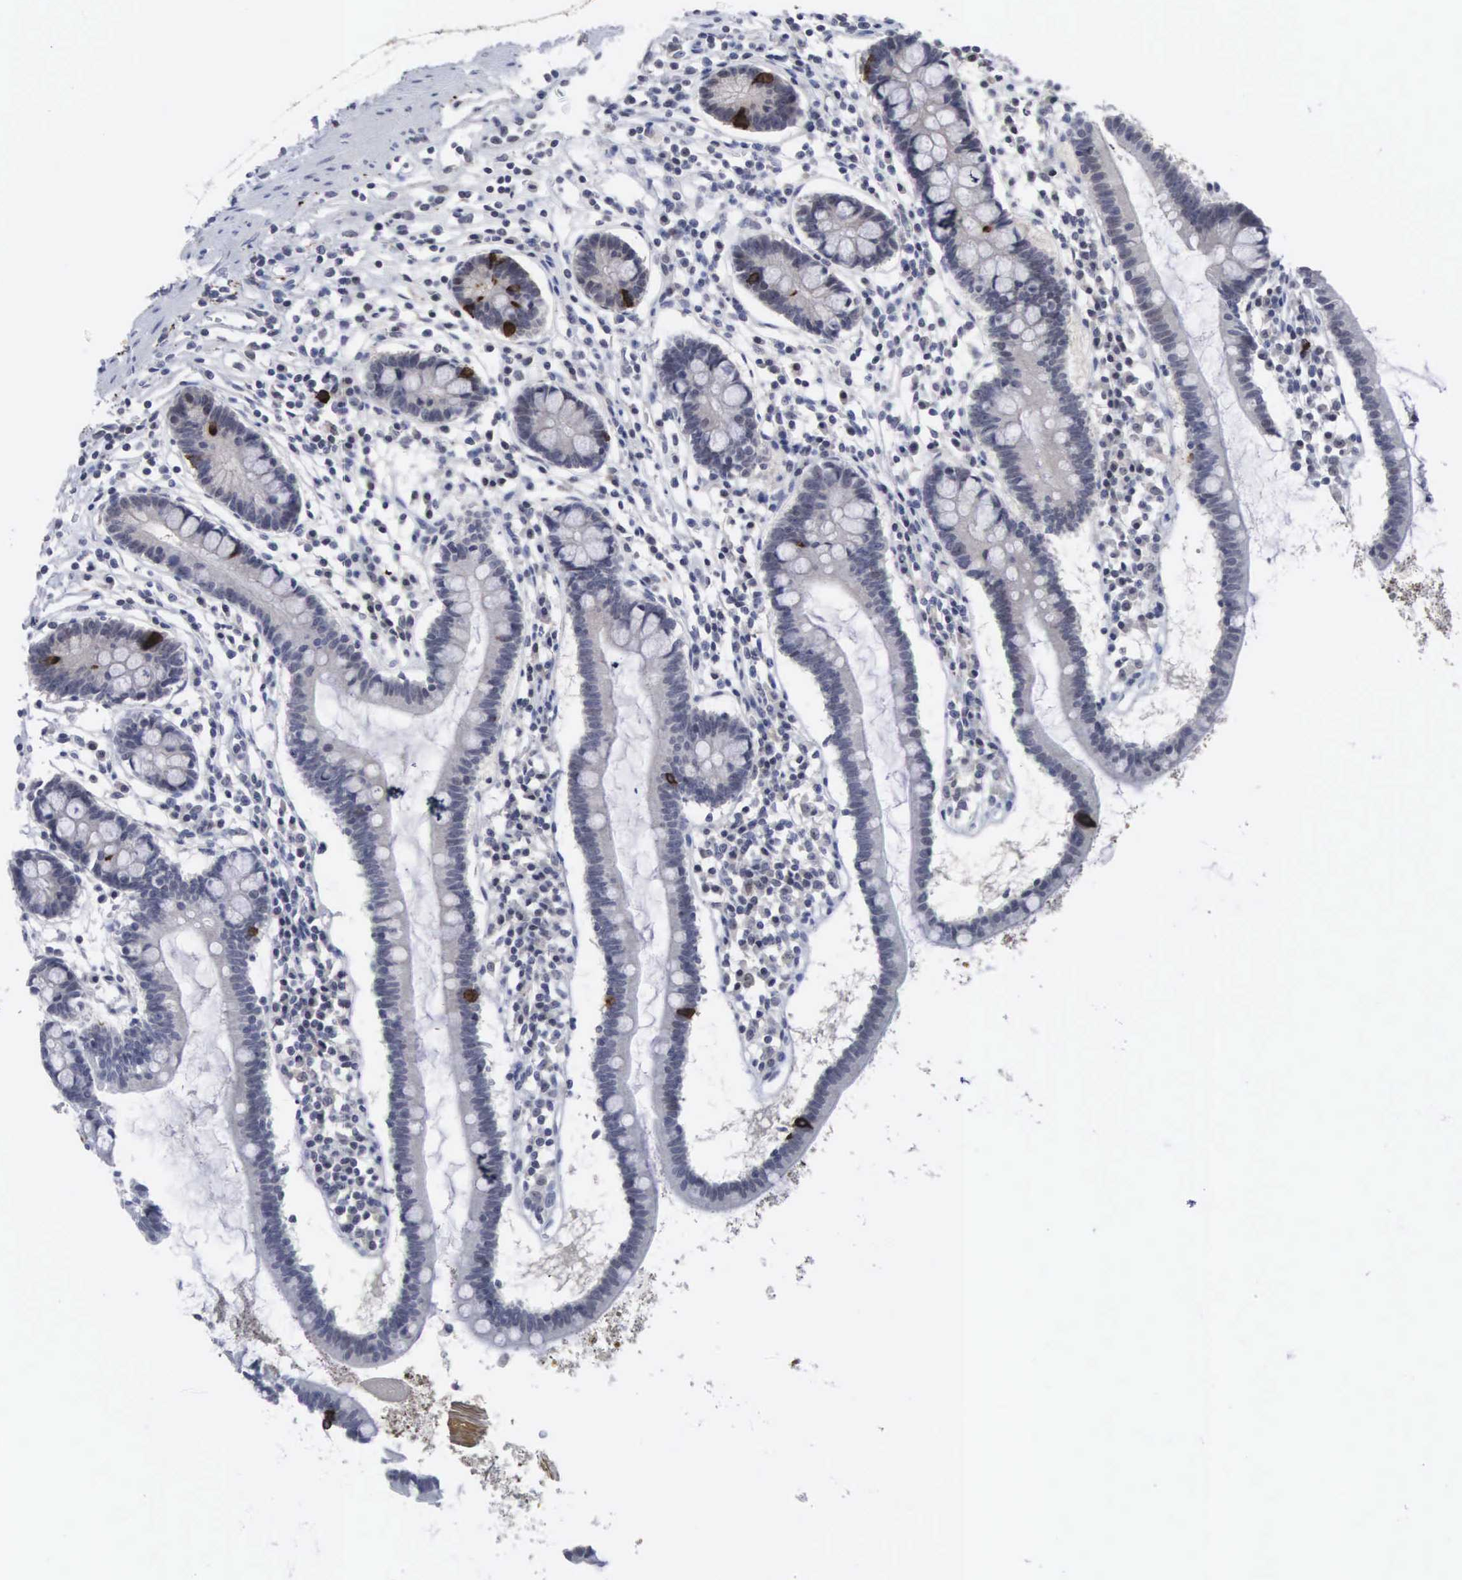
{"staining": {"intensity": "moderate", "quantity": "<25%", "location": "cytoplasmic/membranous"}, "tissue": "small intestine", "cell_type": "Glandular cells", "image_type": "normal", "snomed": [{"axis": "morphology", "description": "Normal tissue, NOS"}, {"axis": "topography", "description": "Small intestine"}], "caption": "Protein positivity by IHC demonstrates moderate cytoplasmic/membranous staining in about <25% of glandular cells in normal small intestine. (DAB (3,3'-diaminobenzidine) = brown stain, brightfield microscopy at high magnification).", "gene": "ACOT4", "patient": {"sex": "female", "age": 37}}